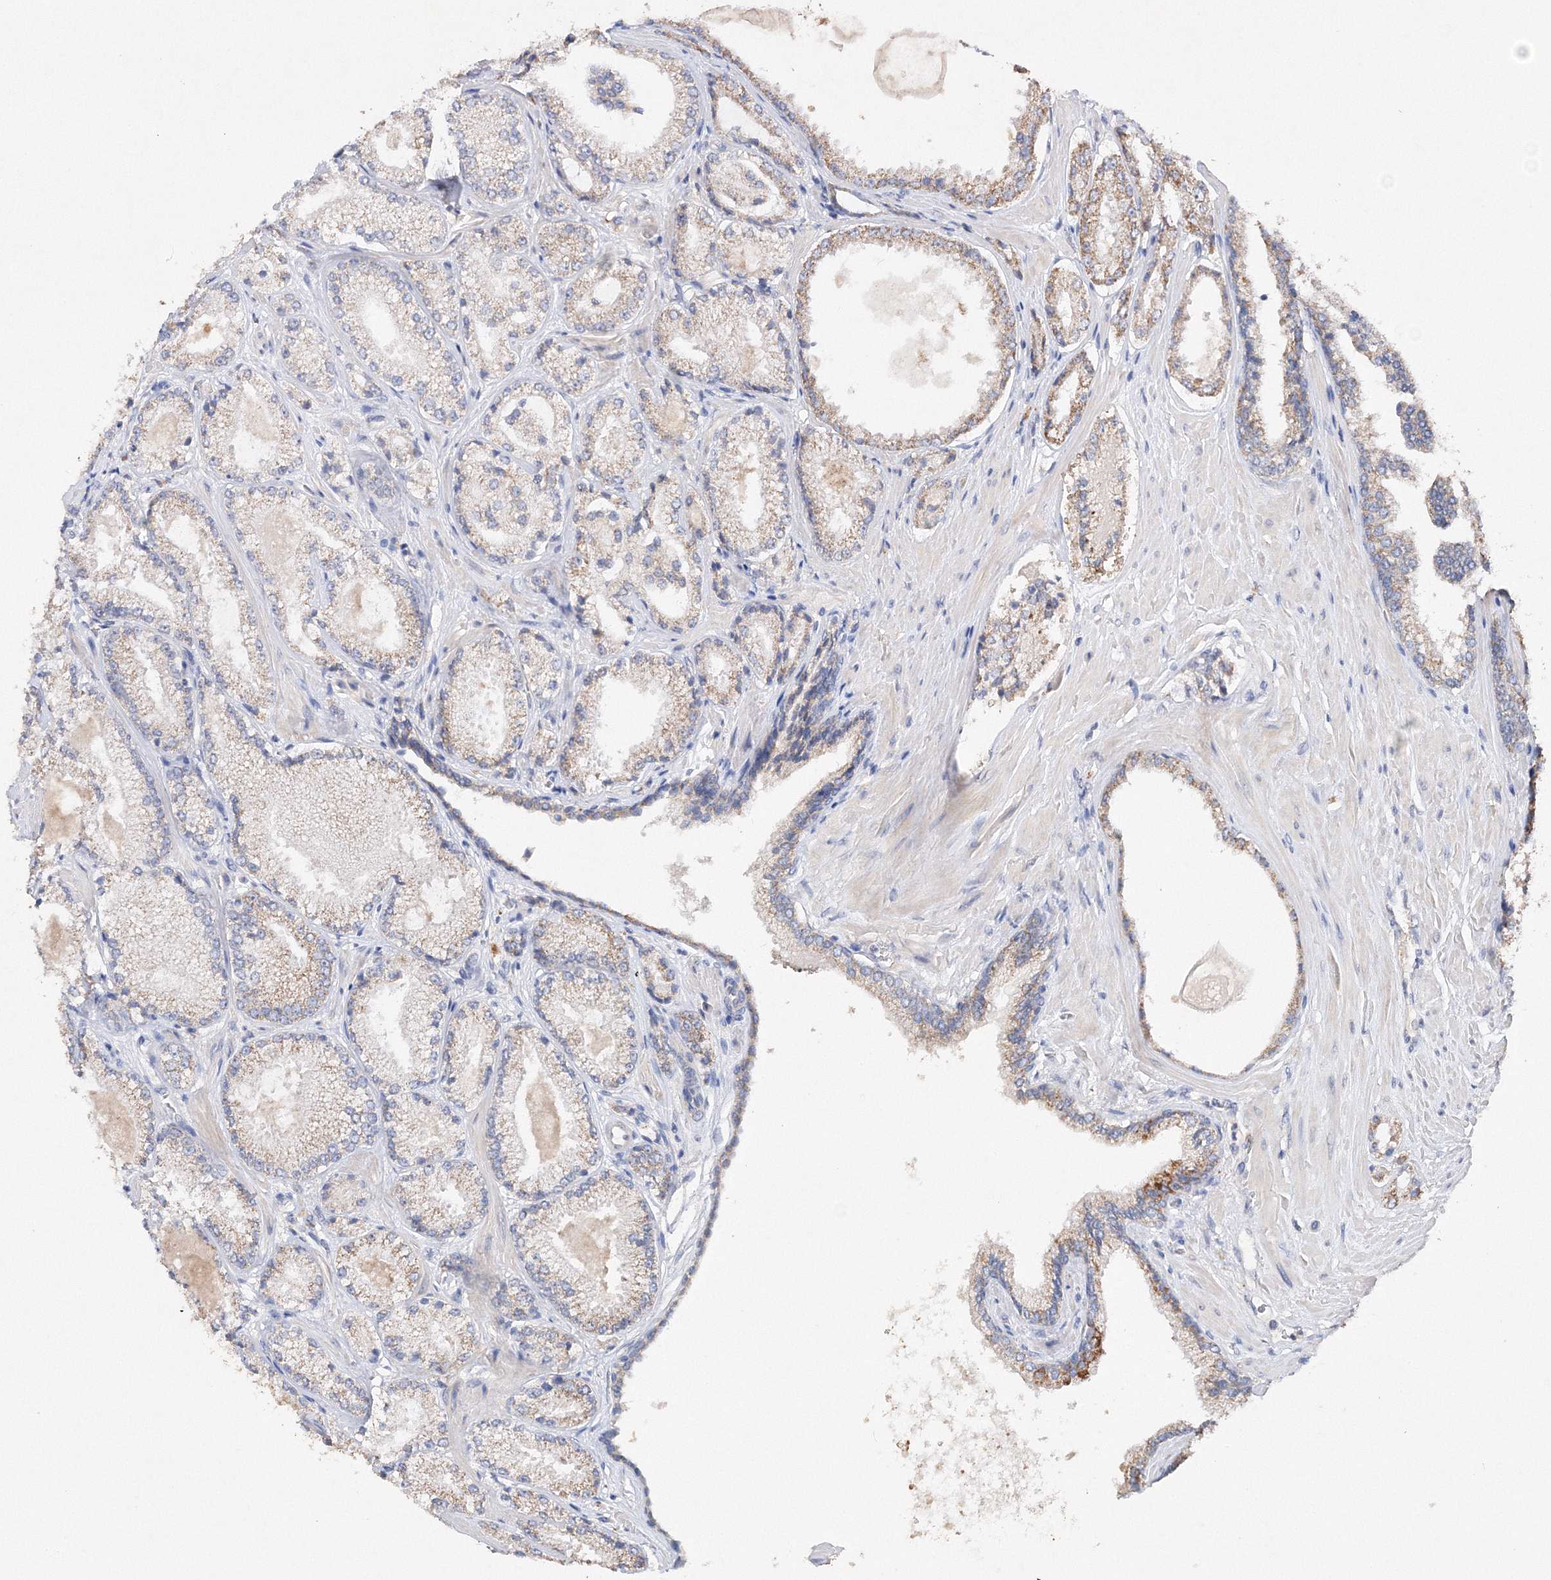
{"staining": {"intensity": "moderate", "quantity": "<25%", "location": "cytoplasmic/membranous"}, "tissue": "prostate cancer", "cell_type": "Tumor cells", "image_type": "cancer", "snomed": [{"axis": "morphology", "description": "Adenocarcinoma, High grade"}, {"axis": "topography", "description": "Prostate"}], "caption": "Protein staining by immunohistochemistry (IHC) reveals moderate cytoplasmic/membranous positivity in approximately <25% of tumor cells in prostate cancer.", "gene": "GLS", "patient": {"sex": "male", "age": 73}}